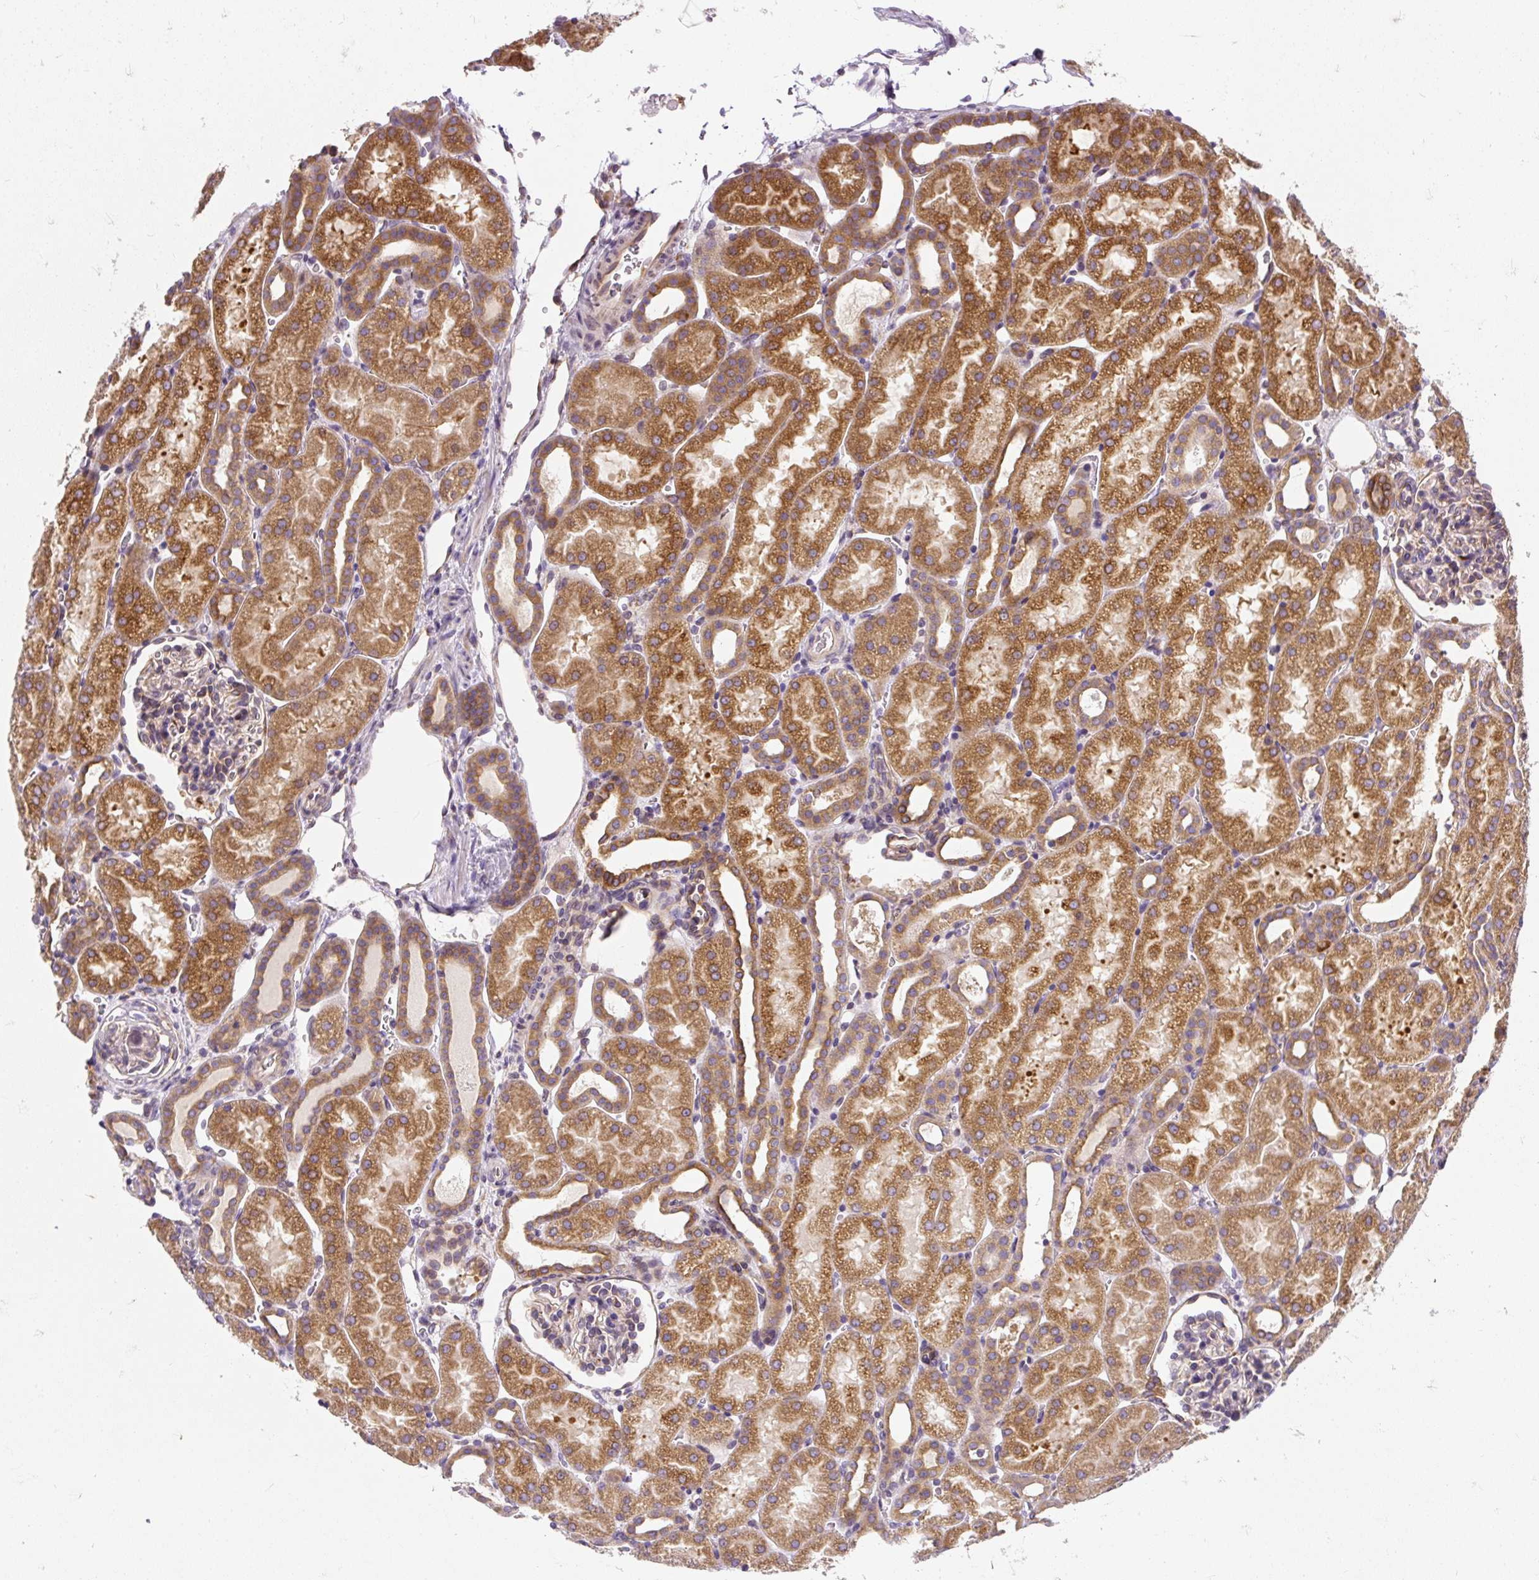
{"staining": {"intensity": "weak", "quantity": "25%-75%", "location": "cytoplasmic/membranous"}, "tissue": "kidney", "cell_type": "Cells in glomeruli", "image_type": "normal", "snomed": [{"axis": "morphology", "description": "Normal tissue, NOS"}, {"axis": "topography", "description": "Kidney"}], "caption": "Unremarkable kidney displays weak cytoplasmic/membranous staining in approximately 25%-75% of cells in glomeruli, visualized by immunohistochemistry. The staining was performed using DAB (3,3'-diaminobenzidine) to visualize the protein expression in brown, while the nuclei were stained in blue with hematoxylin (Magnification: 20x).", "gene": "CYP20A1", "patient": {"sex": "male", "age": 2}}